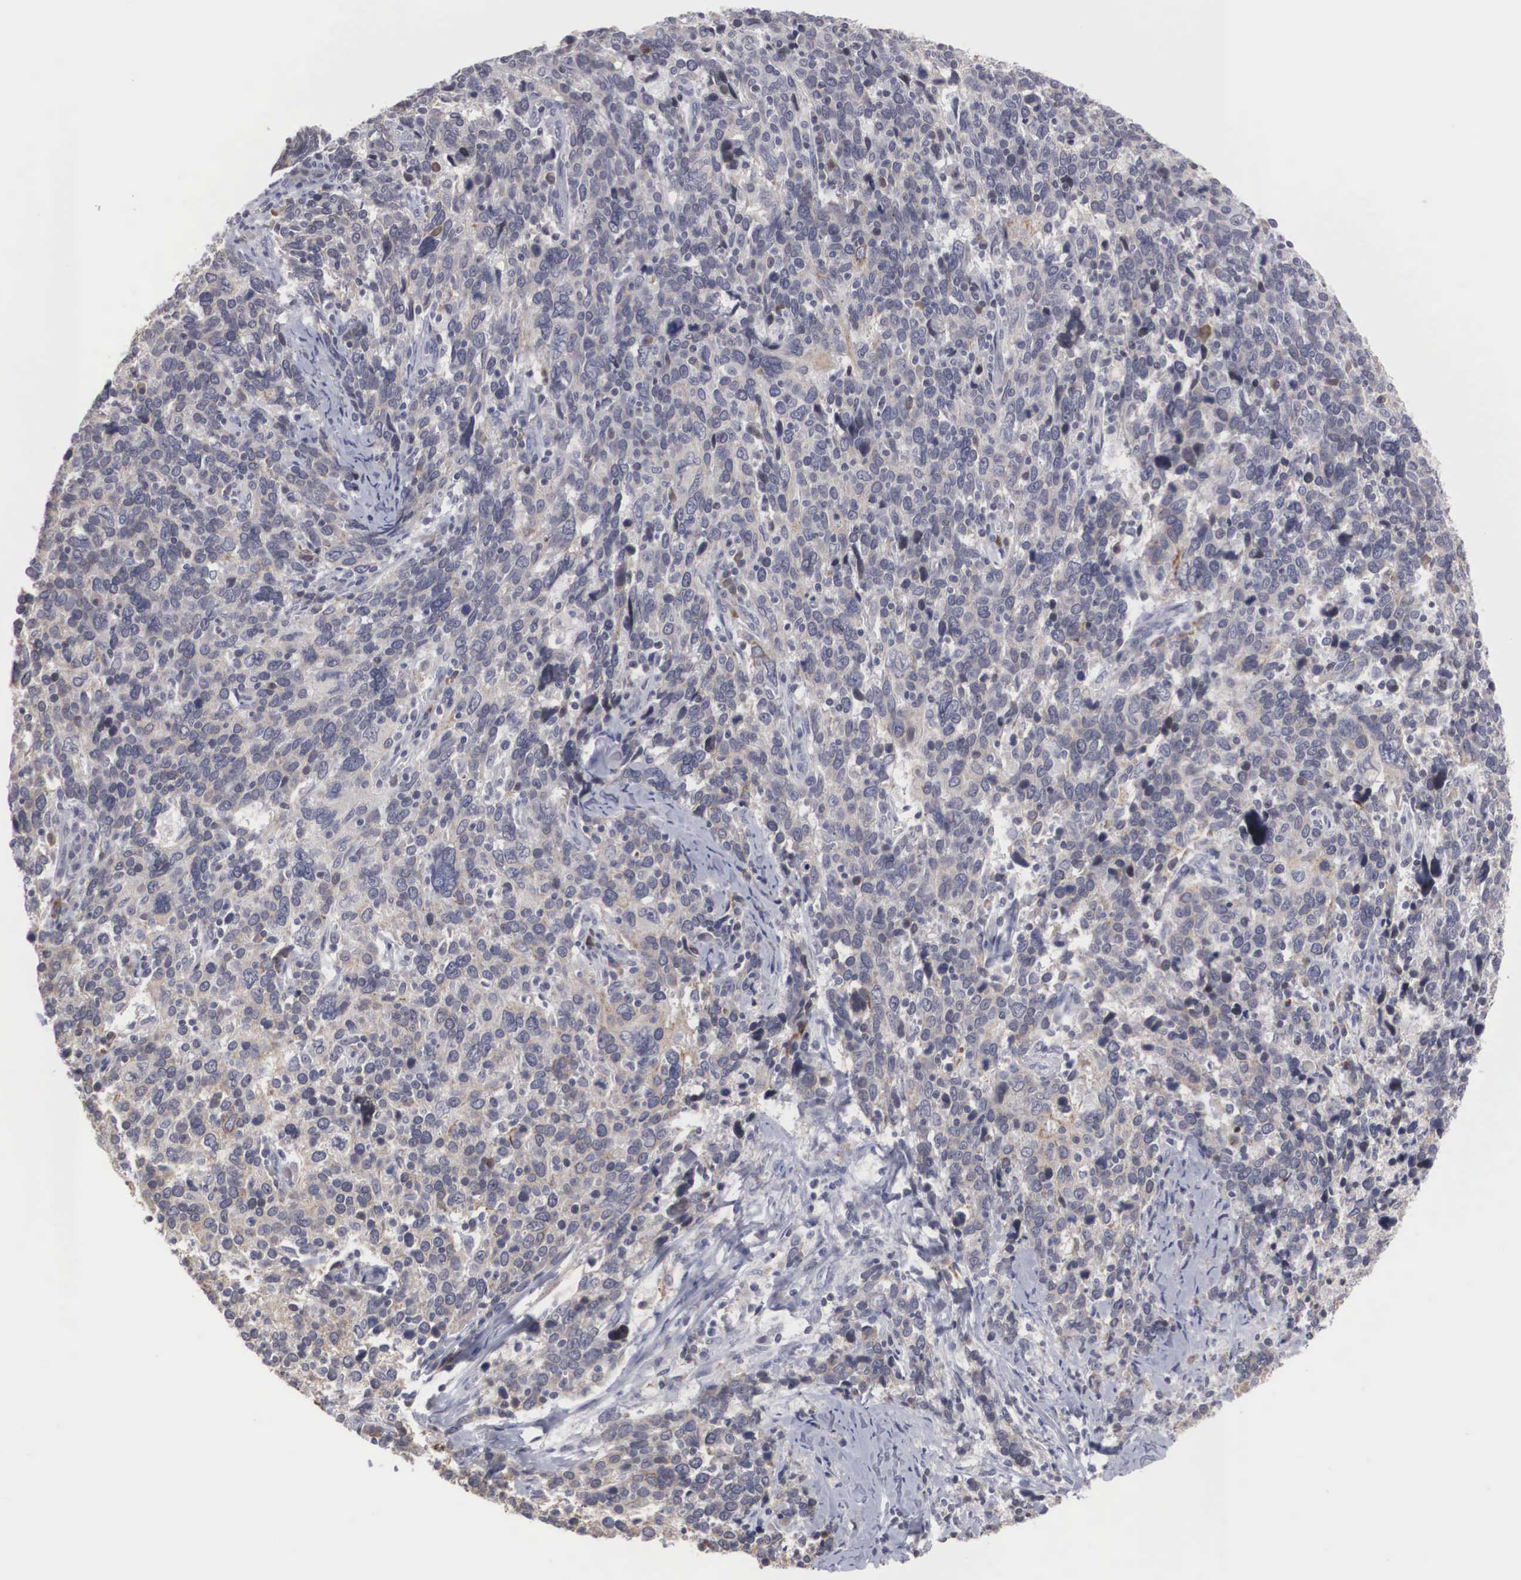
{"staining": {"intensity": "weak", "quantity": "<25%", "location": "cytoplasmic/membranous"}, "tissue": "cervical cancer", "cell_type": "Tumor cells", "image_type": "cancer", "snomed": [{"axis": "morphology", "description": "Squamous cell carcinoma, NOS"}, {"axis": "topography", "description": "Cervix"}], "caption": "Immunohistochemistry (IHC) micrograph of cervical squamous cell carcinoma stained for a protein (brown), which displays no staining in tumor cells.", "gene": "WDR89", "patient": {"sex": "female", "age": 41}}